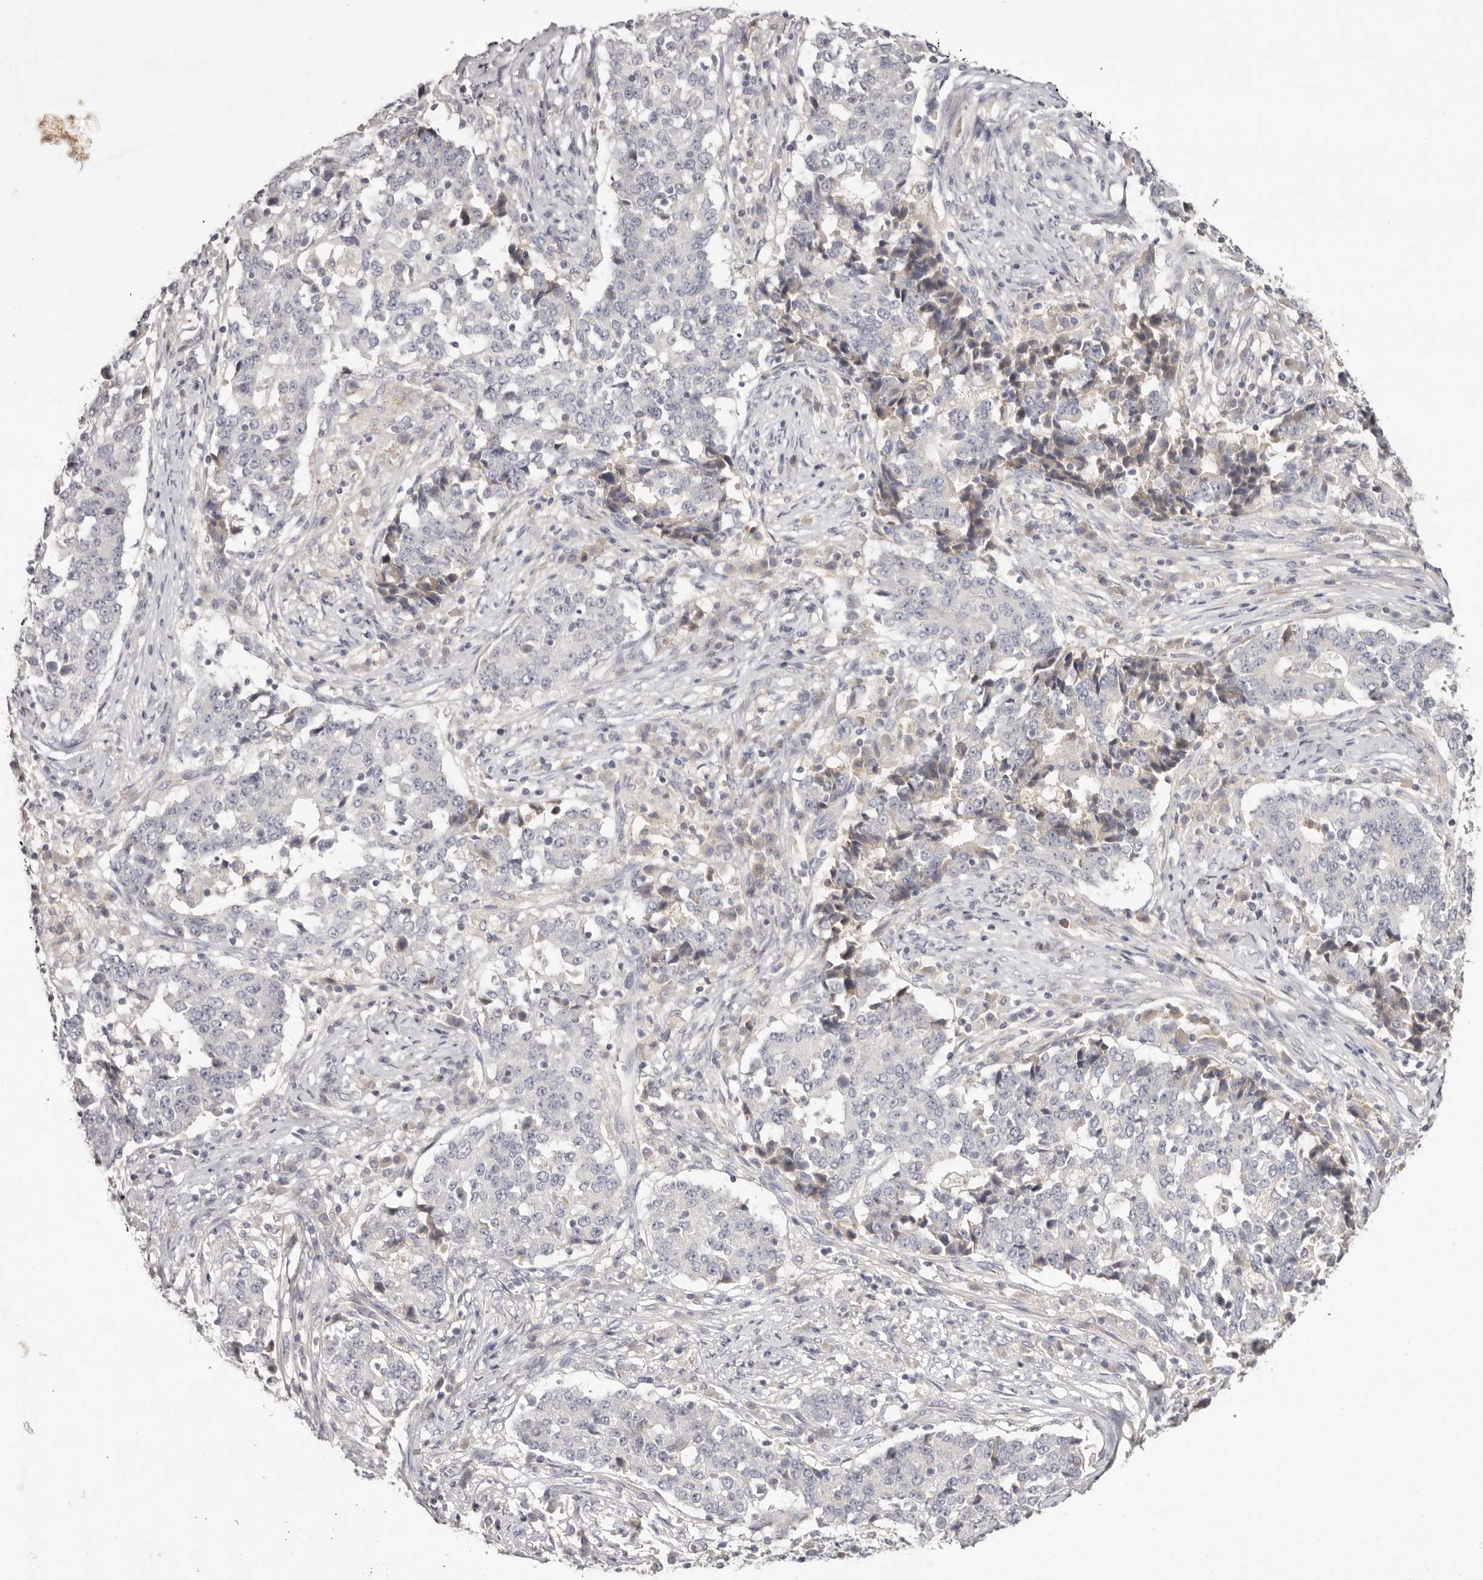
{"staining": {"intensity": "negative", "quantity": "none", "location": "none"}, "tissue": "stomach cancer", "cell_type": "Tumor cells", "image_type": "cancer", "snomed": [{"axis": "morphology", "description": "Adenocarcinoma, NOS"}, {"axis": "topography", "description": "Stomach"}], "caption": "A high-resolution micrograph shows immunohistochemistry staining of stomach cancer (adenocarcinoma), which shows no significant positivity in tumor cells. The staining was performed using DAB (3,3'-diaminobenzidine) to visualize the protein expression in brown, while the nuclei were stained in blue with hematoxylin (Magnification: 20x).", "gene": "SCUBE2", "patient": {"sex": "male", "age": 59}}